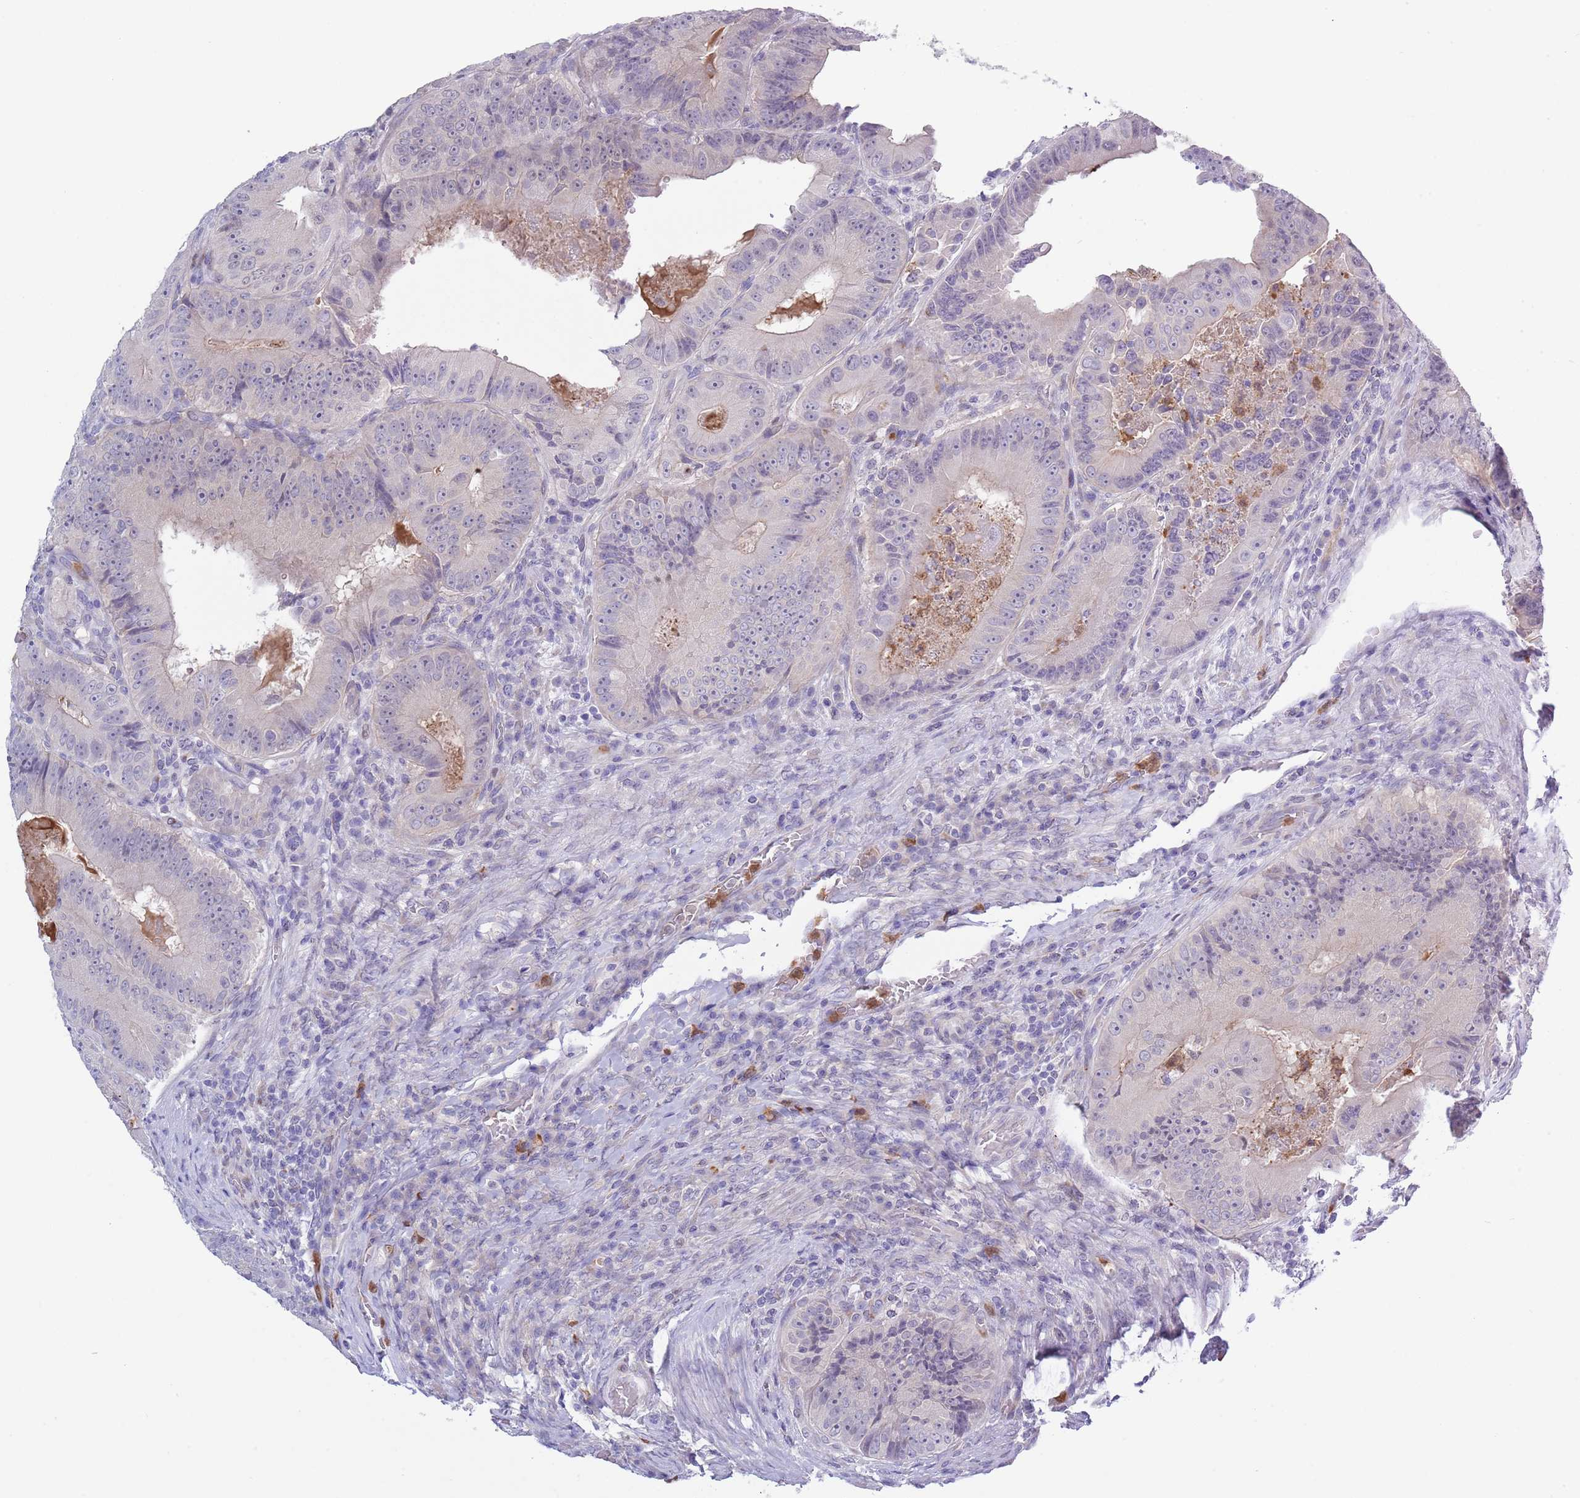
{"staining": {"intensity": "negative", "quantity": "none", "location": "none"}, "tissue": "colorectal cancer", "cell_type": "Tumor cells", "image_type": "cancer", "snomed": [{"axis": "morphology", "description": "Adenocarcinoma, NOS"}, {"axis": "topography", "description": "Colon"}], "caption": "Colorectal cancer (adenocarcinoma) stained for a protein using IHC shows no staining tumor cells.", "gene": "ZFP2", "patient": {"sex": "female", "age": 86}}